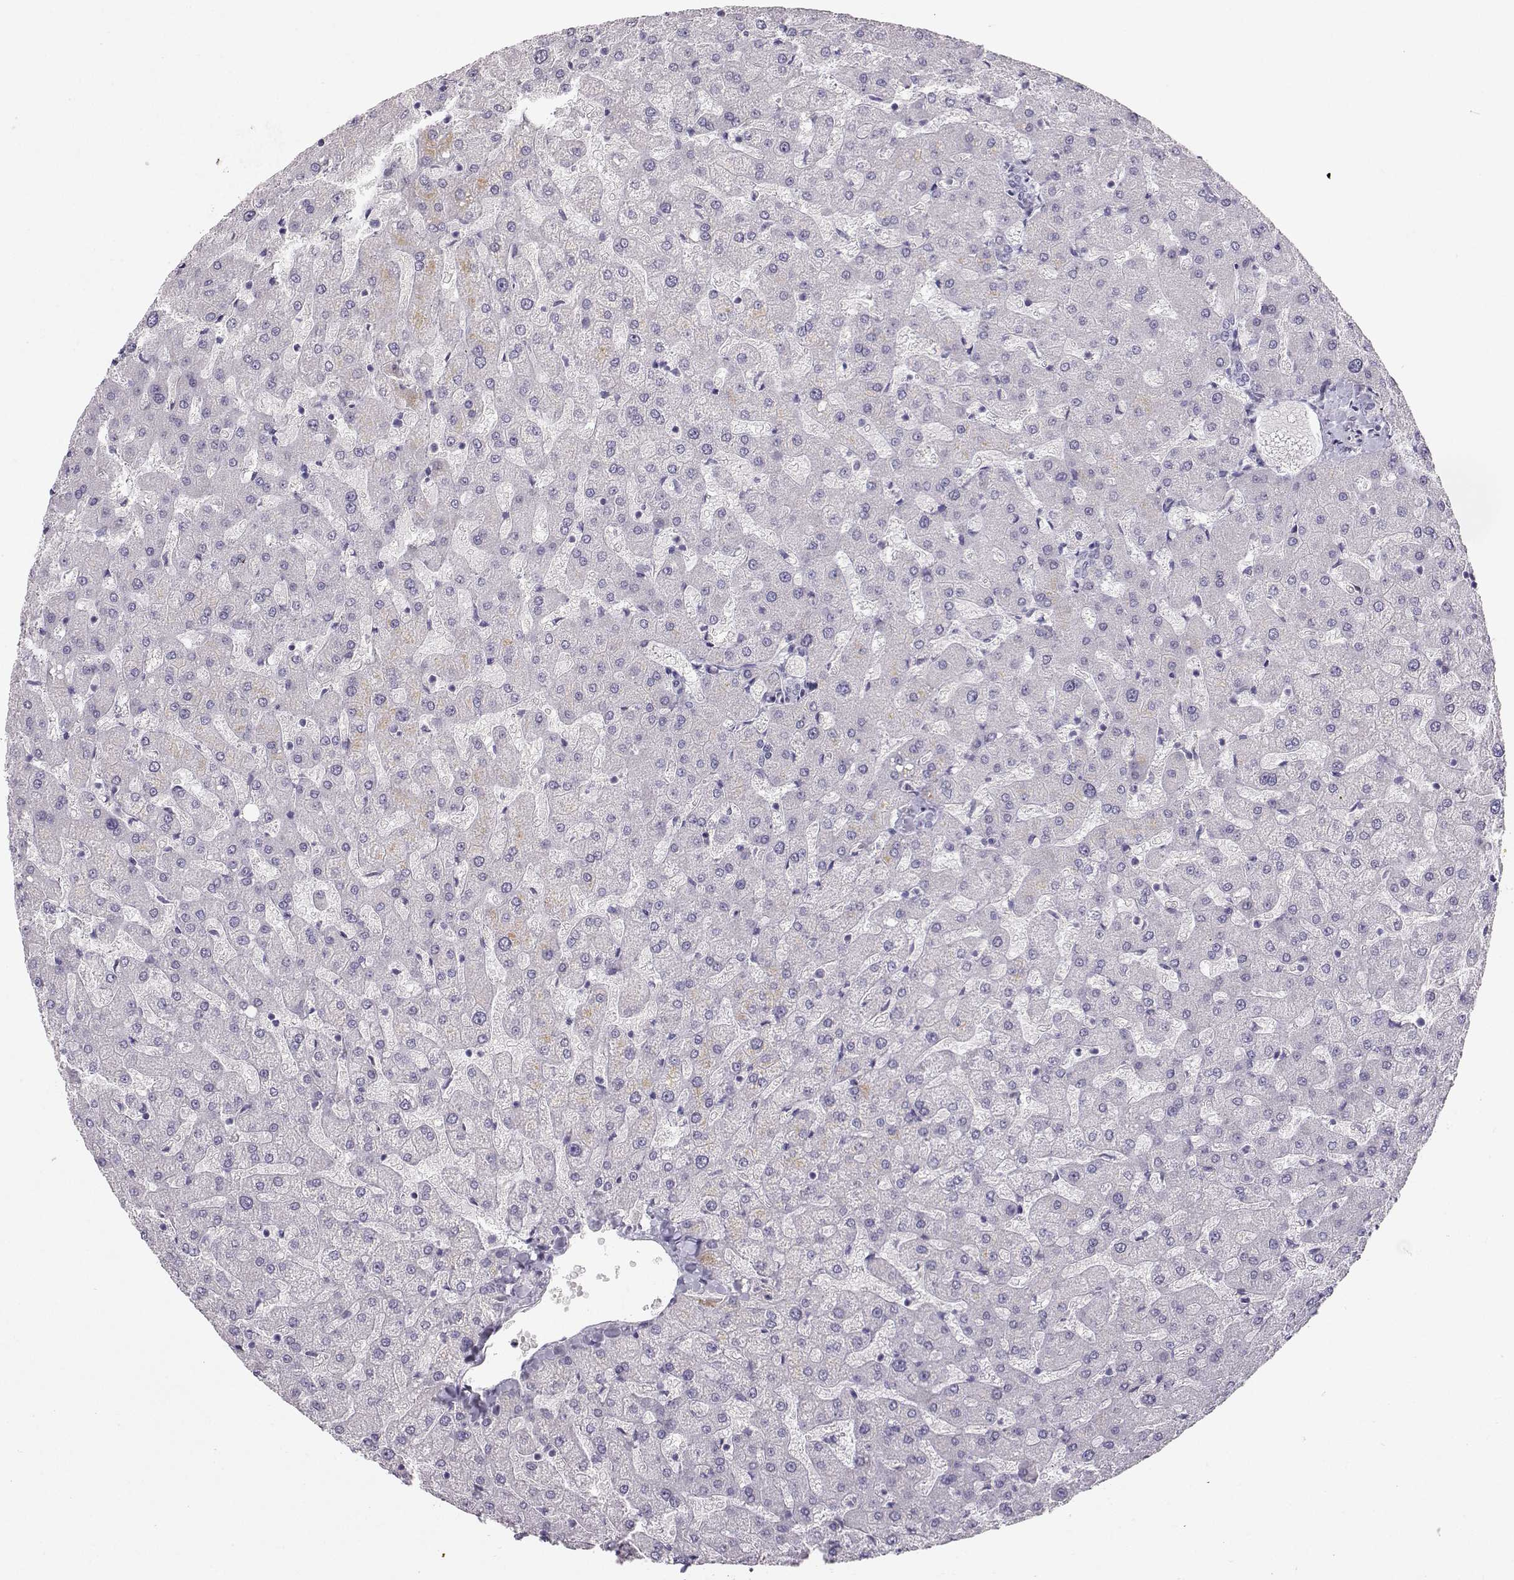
{"staining": {"intensity": "negative", "quantity": "none", "location": "none"}, "tissue": "liver", "cell_type": "Cholangiocytes", "image_type": "normal", "snomed": [{"axis": "morphology", "description": "Normal tissue, NOS"}, {"axis": "topography", "description": "Liver"}], "caption": "Immunohistochemical staining of normal human liver exhibits no significant positivity in cholangiocytes. (DAB (3,3'-diaminobenzidine) immunohistochemistry (IHC) with hematoxylin counter stain).", "gene": "OPN5", "patient": {"sex": "female", "age": 50}}